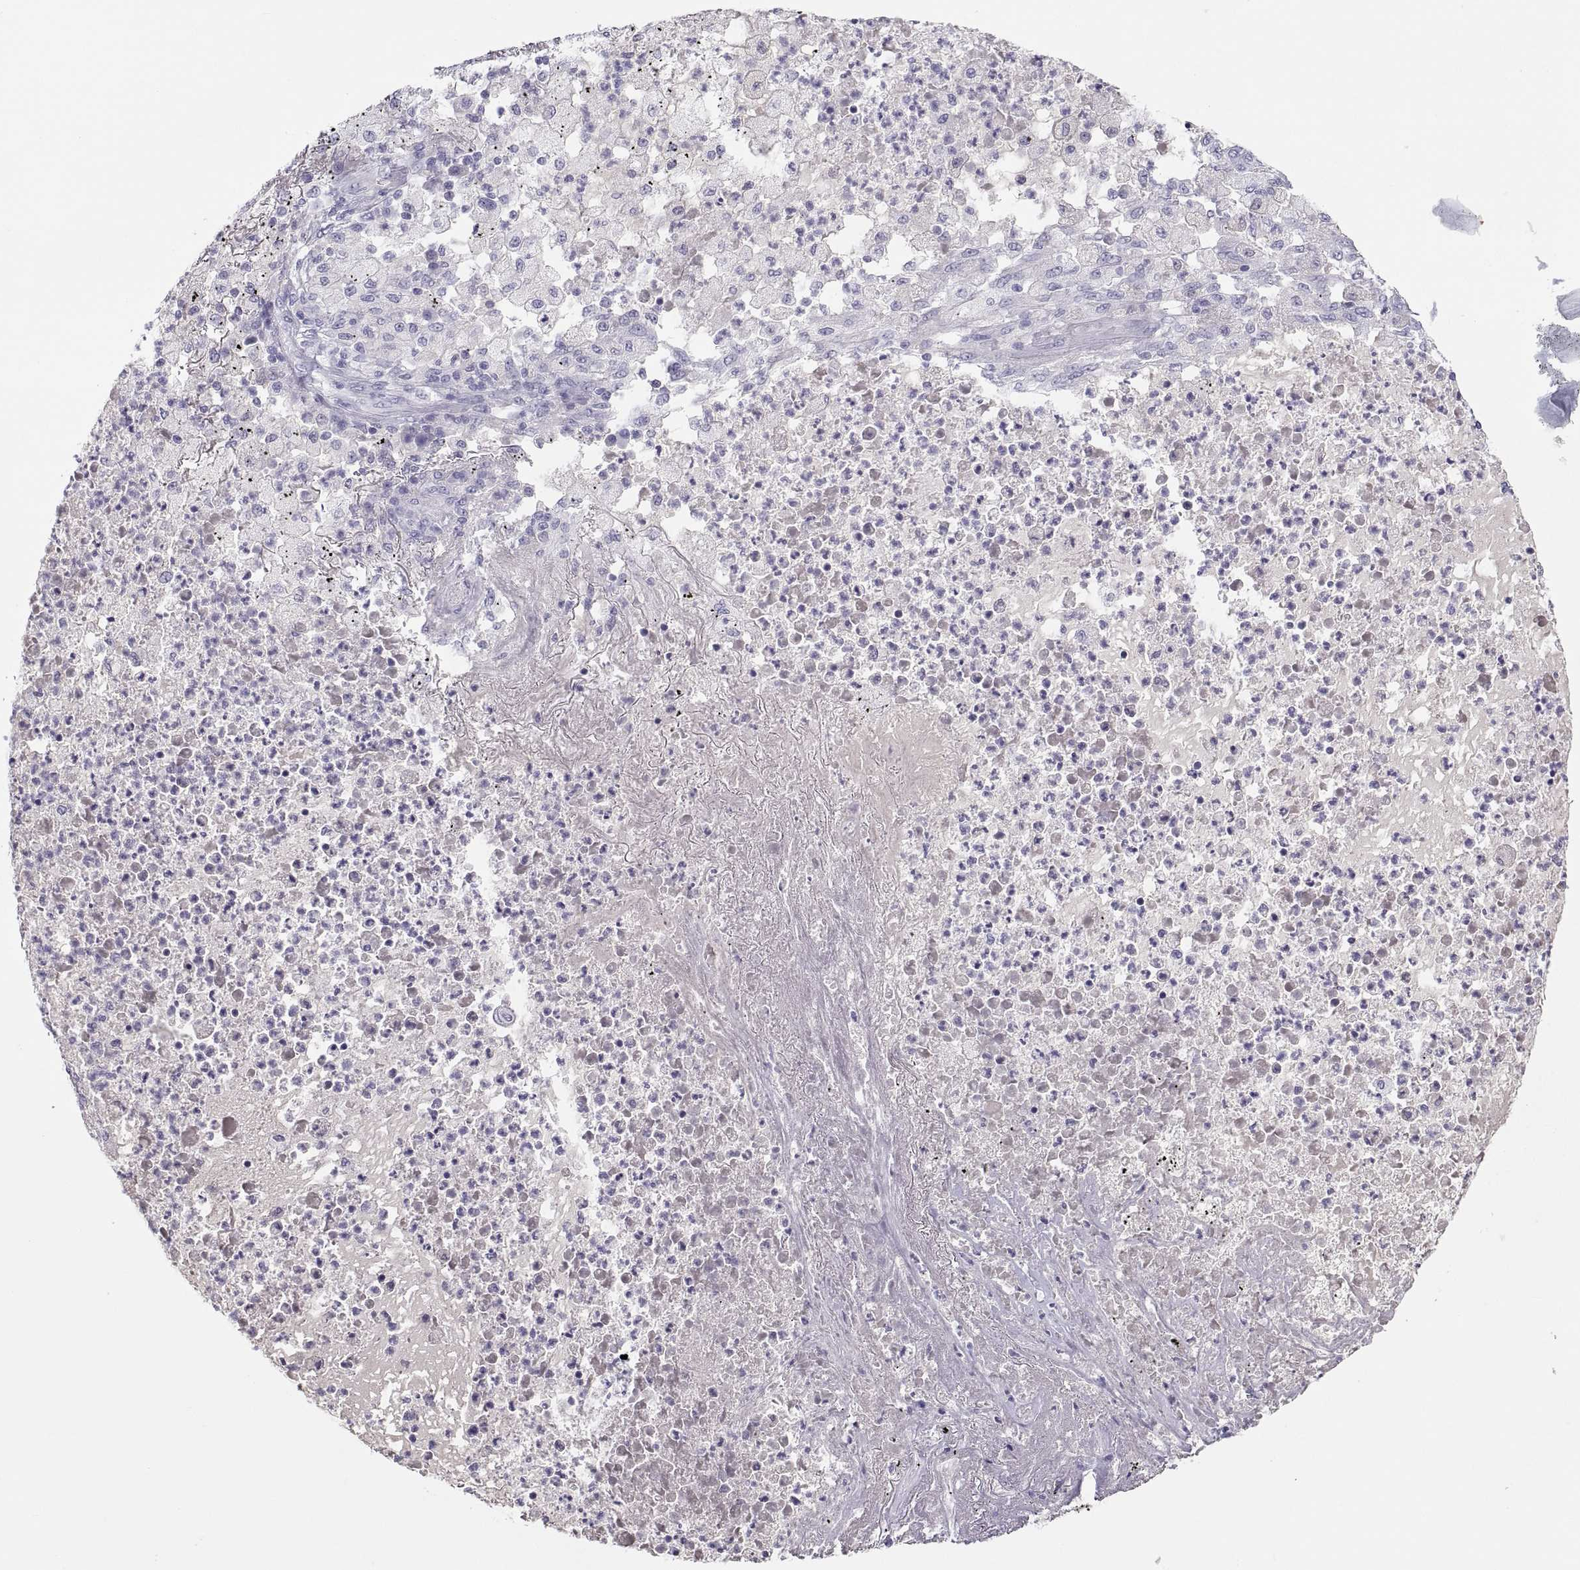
{"staining": {"intensity": "negative", "quantity": "none", "location": "none"}, "tissue": "lung cancer", "cell_type": "Tumor cells", "image_type": "cancer", "snomed": [{"axis": "morphology", "description": "Adenocarcinoma, NOS"}, {"axis": "topography", "description": "Lung"}], "caption": "The IHC image has no significant expression in tumor cells of lung cancer tissue.", "gene": "MAGEB2", "patient": {"sex": "female", "age": 73}}